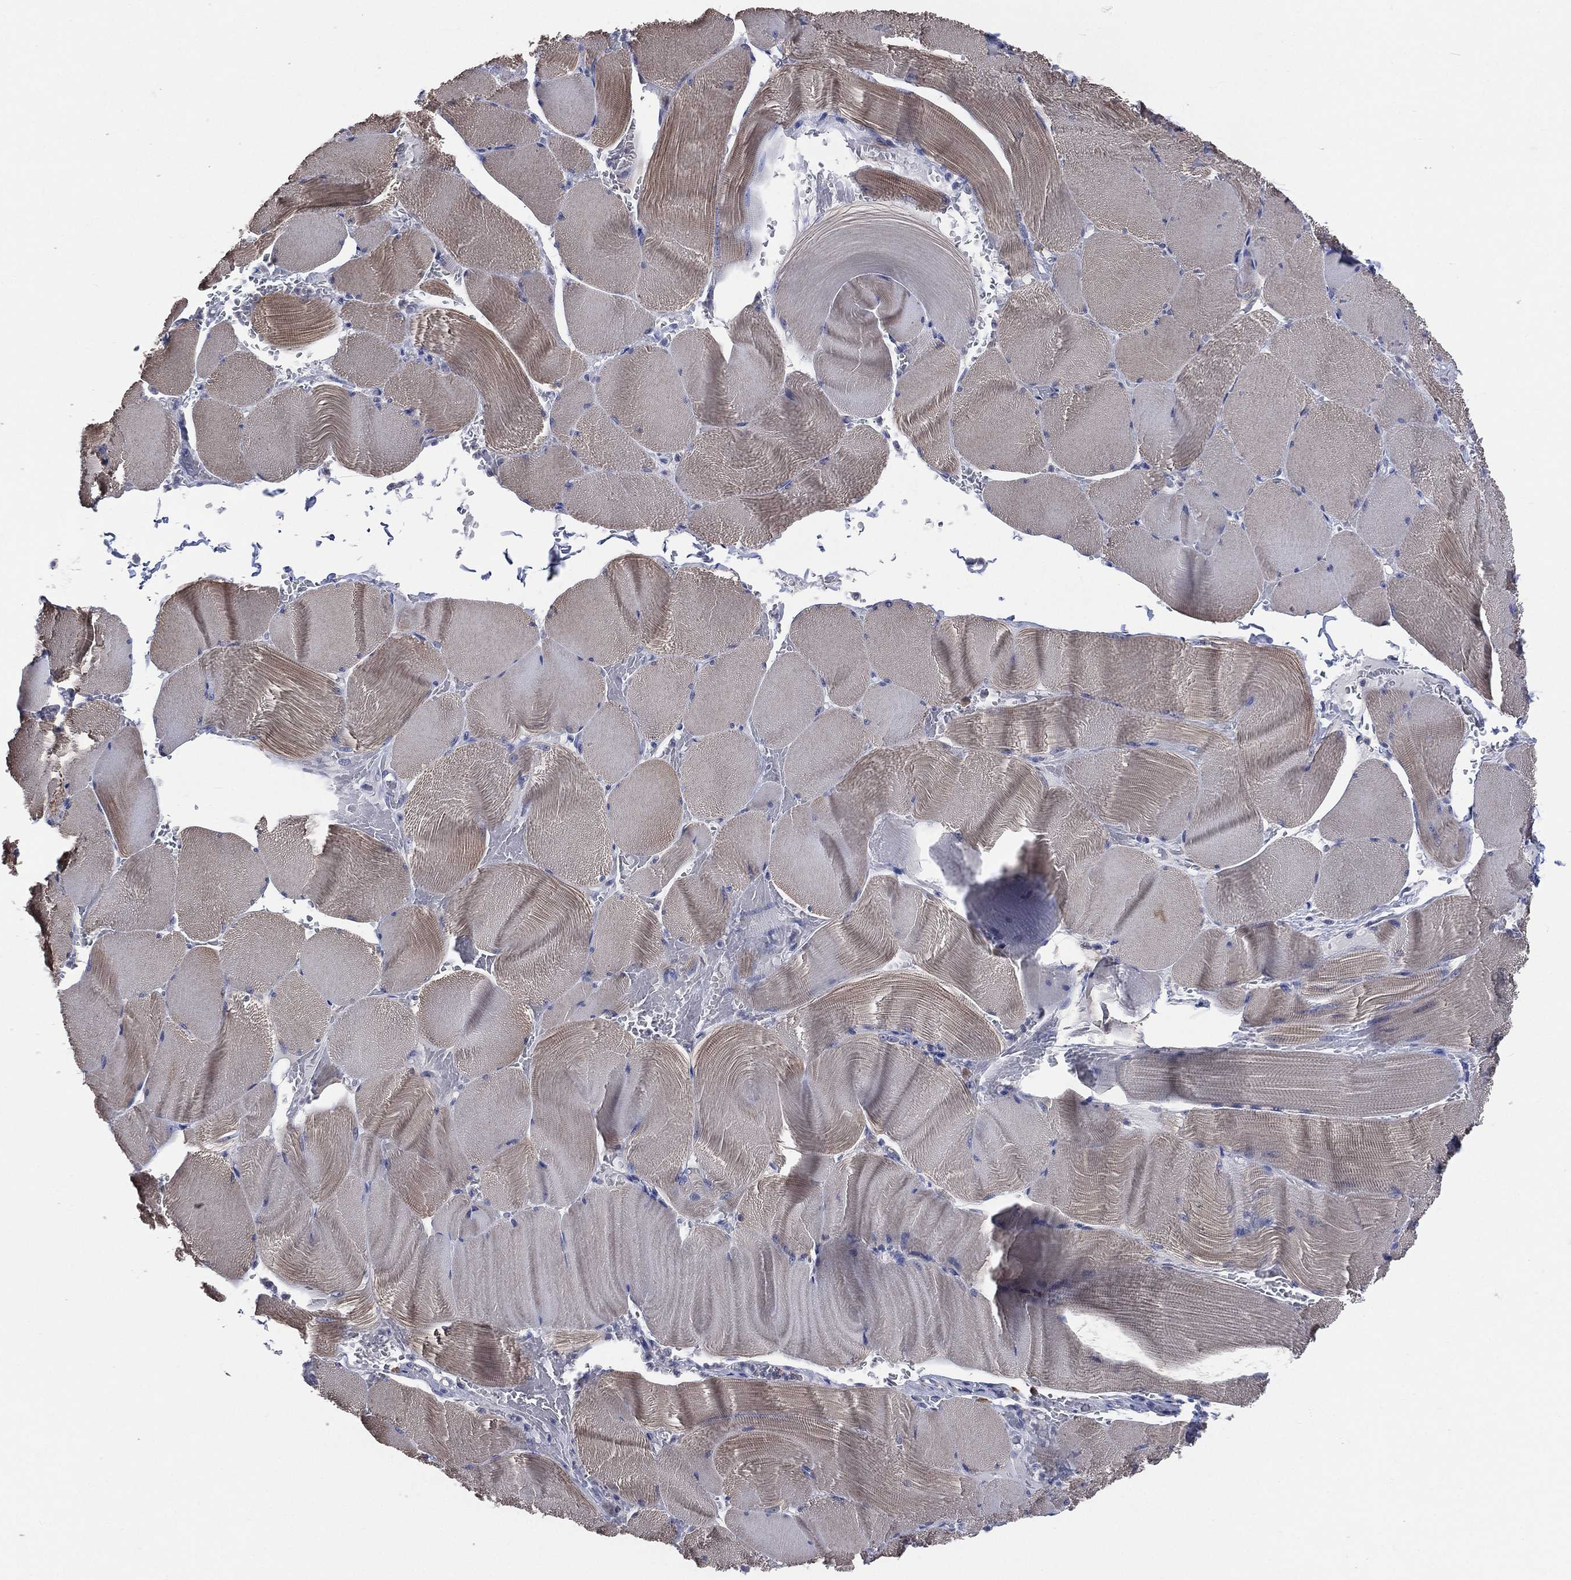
{"staining": {"intensity": "weak", "quantity": "25%-75%", "location": "cytoplasmic/membranous"}, "tissue": "skeletal muscle", "cell_type": "Myocytes", "image_type": "normal", "snomed": [{"axis": "morphology", "description": "Normal tissue, NOS"}, {"axis": "topography", "description": "Skeletal muscle"}], "caption": "A brown stain labels weak cytoplasmic/membranous positivity of a protein in myocytes of unremarkable human skeletal muscle.", "gene": "AKAP3", "patient": {"sex": "male", "age": 56}}